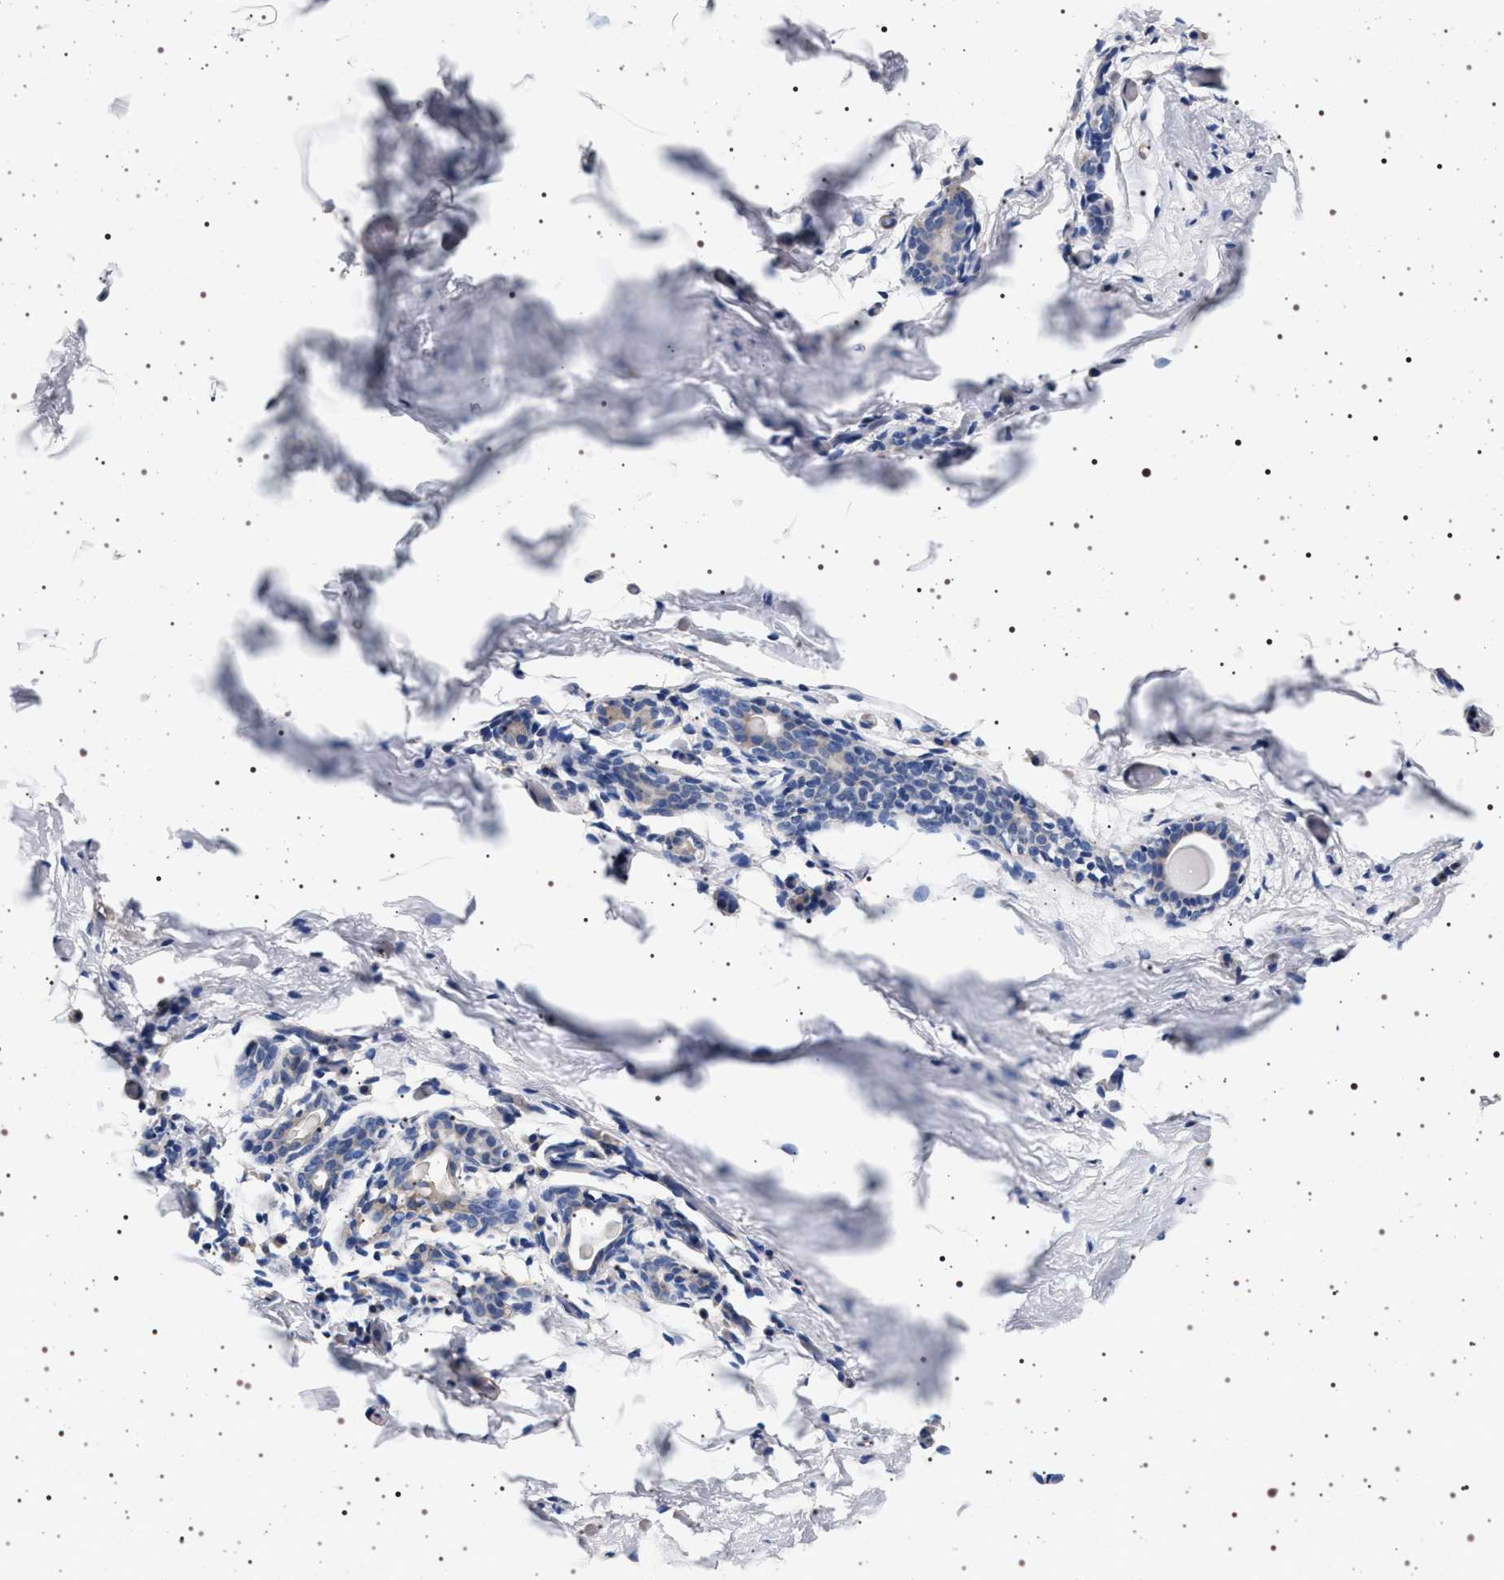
{"staining": {"intensity": "negative", "quantity": "none", "location": "none"}, "tissue": "breast", "cell_type": "Adipocytes", "image_type": "normal", "snomed": [{"axis": "morphology", "description": "Normal tissue, NOS"}, {"axis": "topography", "description": "Breast"}], "caption": "High power microscopy image of an immunohistochemistry (IHC) image of unremarkable breast, revealing no significant expression in adipocytes.", "gene": "HSD17B1", "patient": {"sex": "female", "age": 62}}